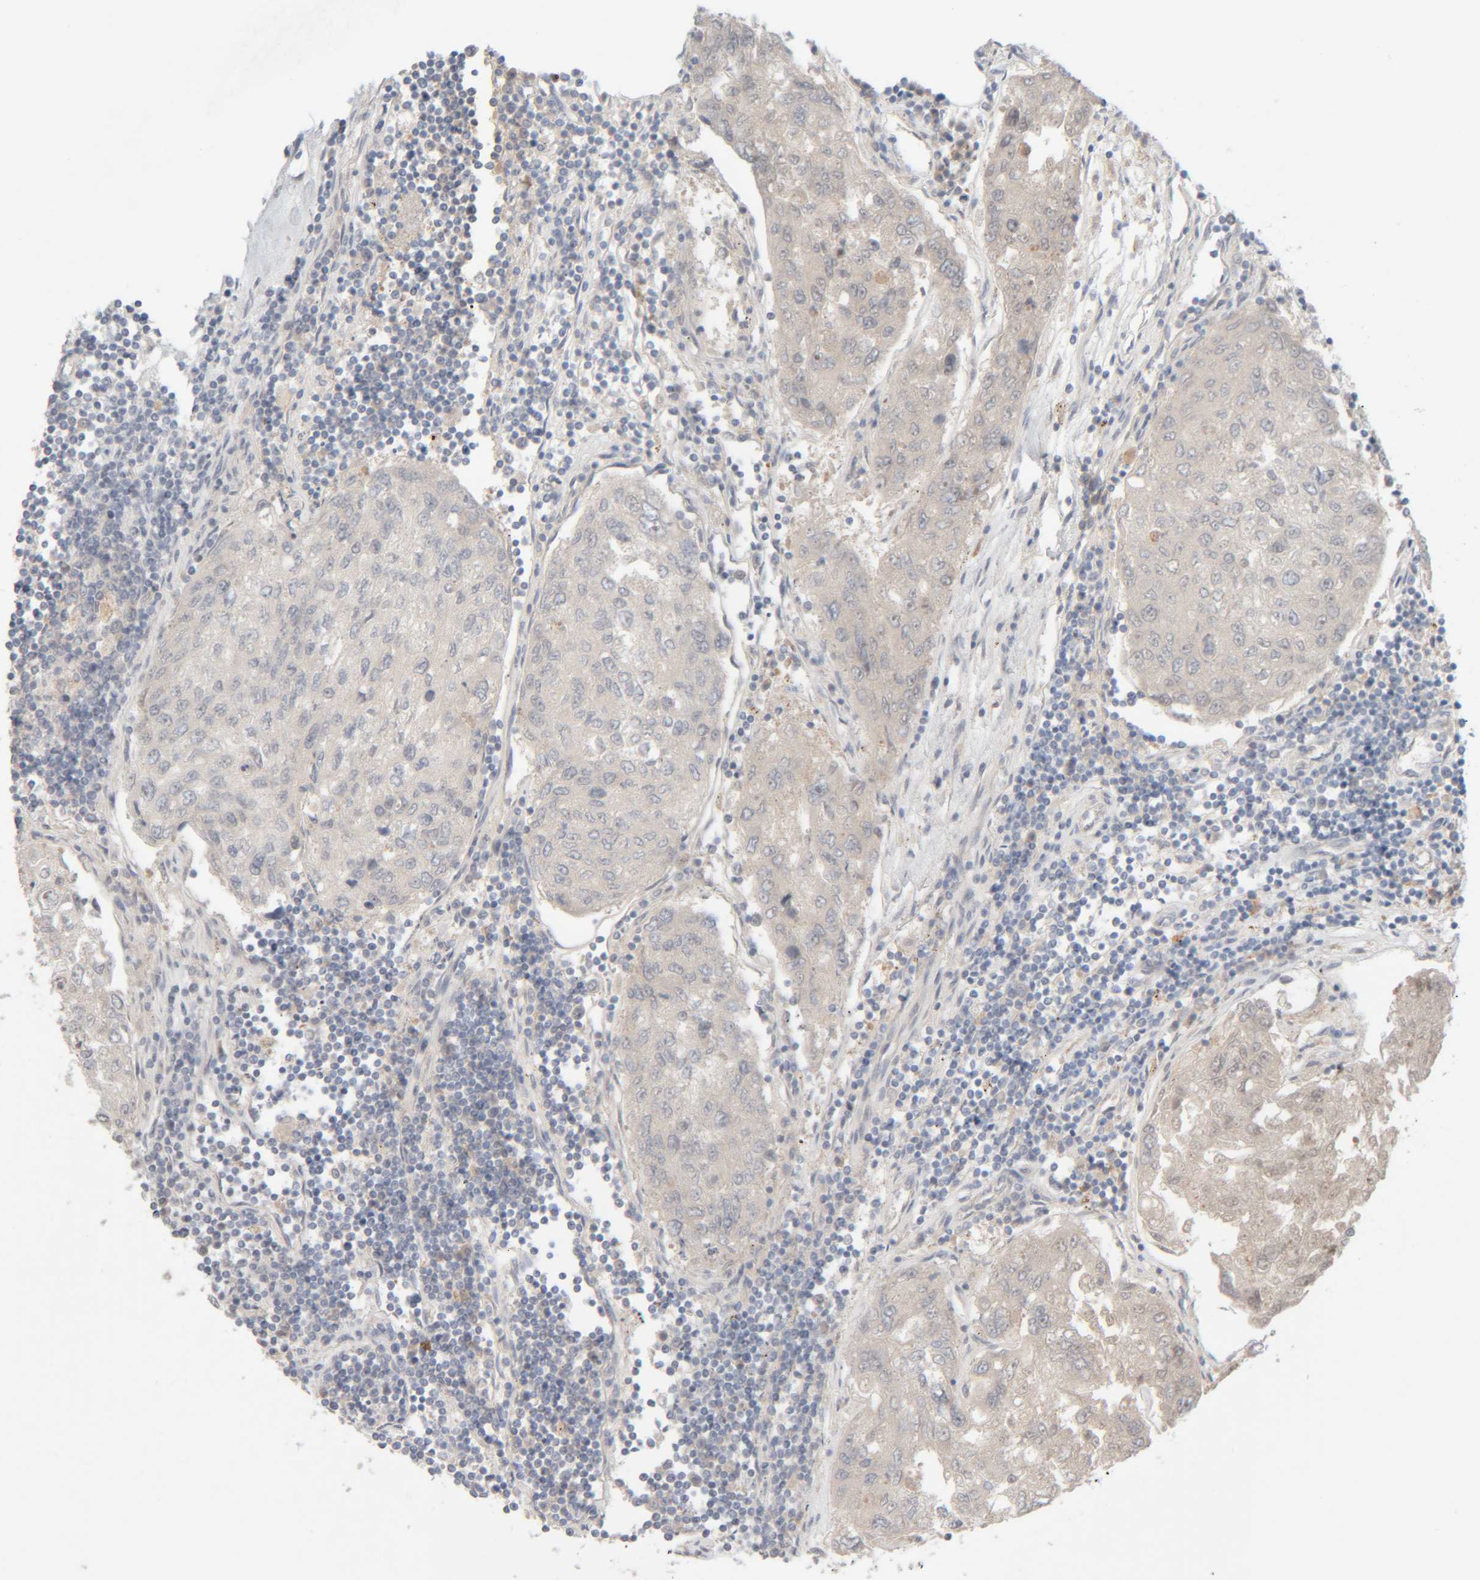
{"staining": {"intensity": "negative", "quantity": "none", "location": "none"}, "tissue": "urothelial cancer", "cell_type": "Tumor cells", "image_type": "cancer", "snomed": [{"axis": "morphology", "description": "Urothelial carcinoma, High grade"}, {"axis": "topography", "description": "Lymph node"}, {"axis": "topography", "description": "Urinary bladder"}], "caption": "IHC of high-grade urothelial carcinoma exhibits no expression in tumor cells.", "gene": "CHKA", "patient": {"sex": "male", "age": 51}}